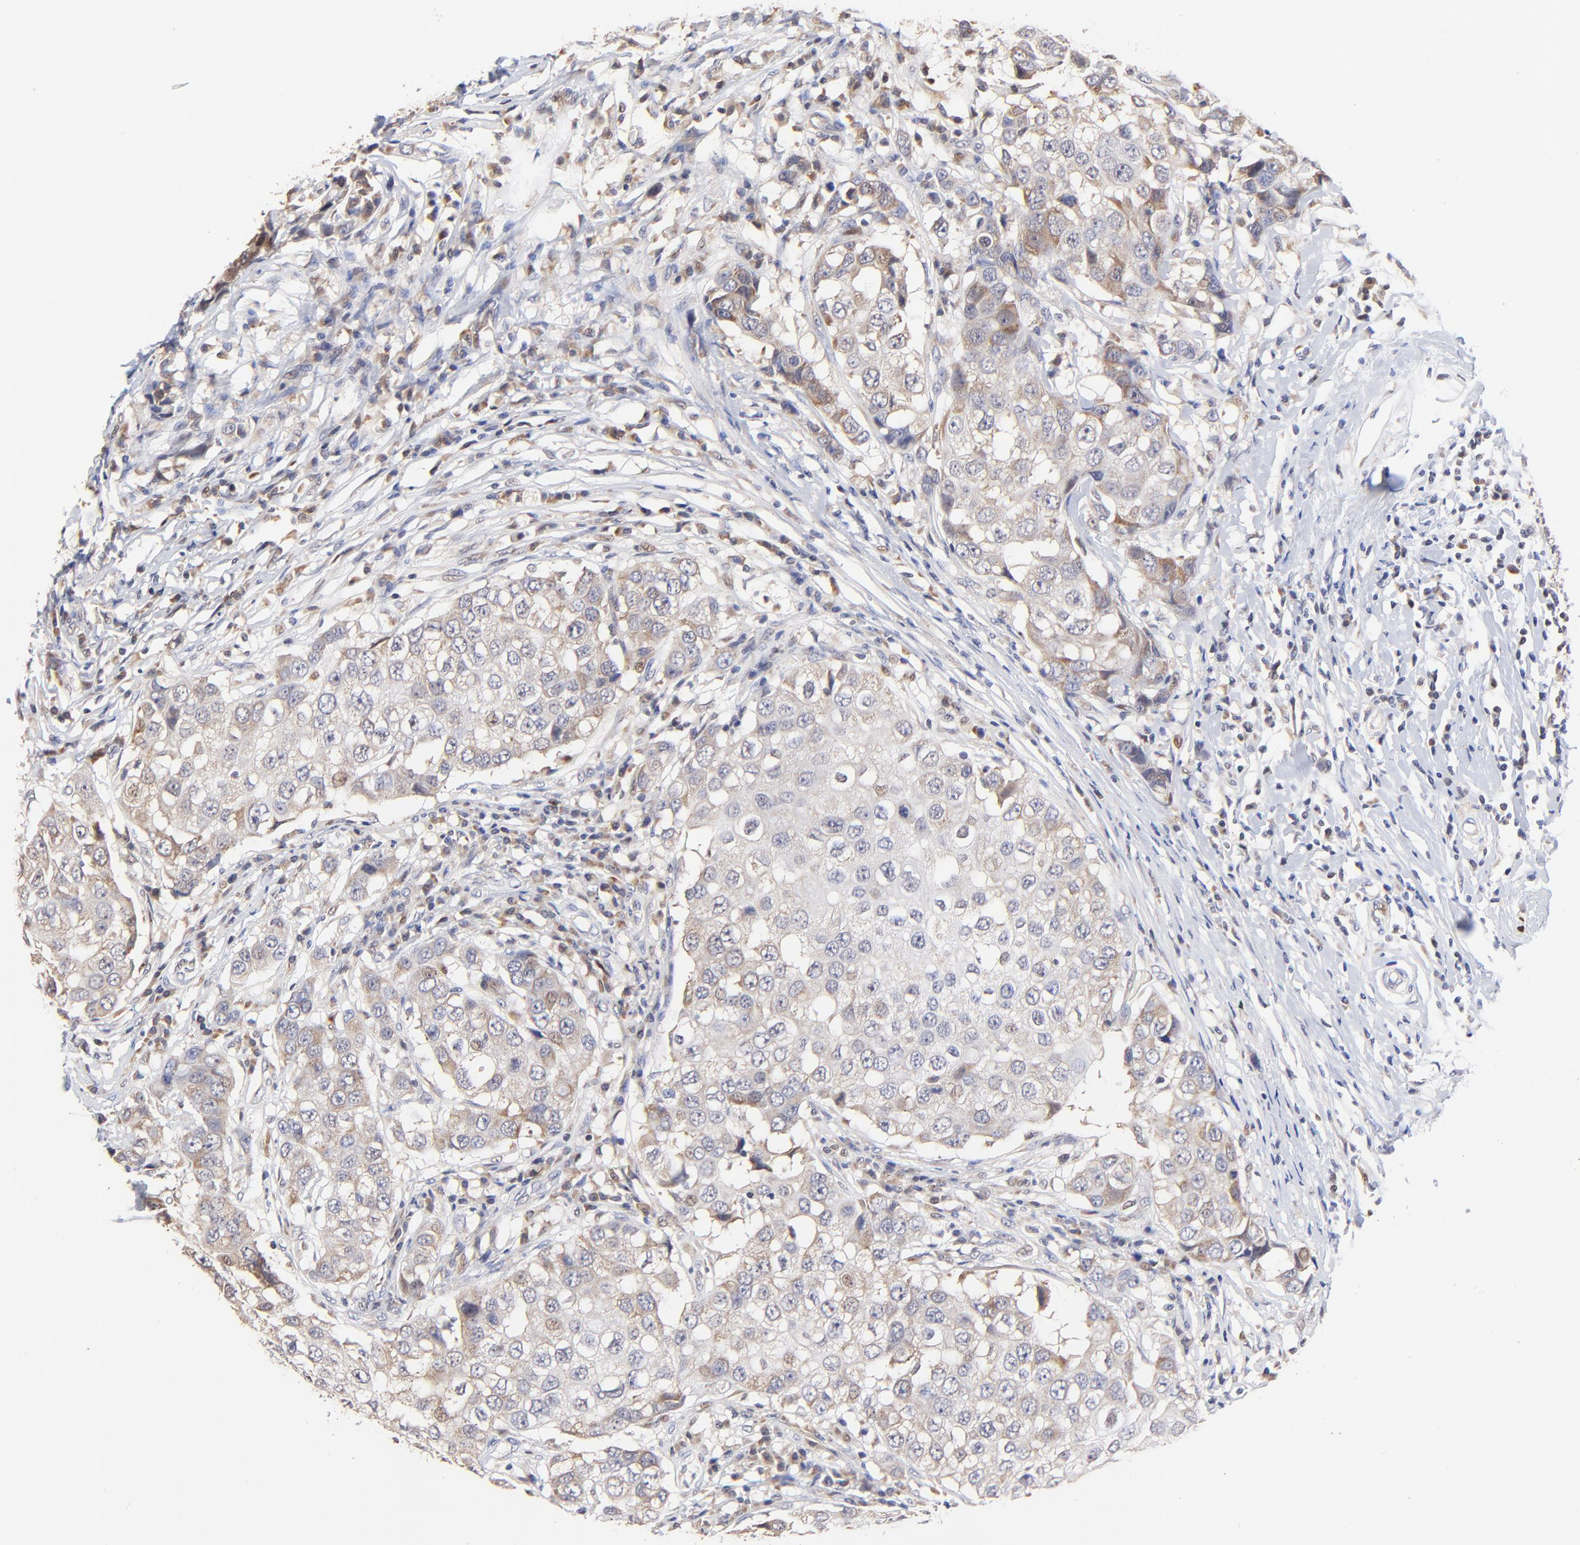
{"staining": {"intensity": "weak", "quantity": "<25%", "location": "cytoplasmic/membranous"}, "tissue": "breast cancer", "cell_type": "Tumor cells", "image_type": "cancer", "snomed": [{"axis": "morphology", "description": "Duct carcinoma"}, {"axis": "topography", "description": "Breast"}], "caption": "The immunohistochemistry photomicrograph has no significant expression in tumor cells of breast cancer tissue.", "gene": "BBOF1", "patient": {"sex": "female", "age": 27}}